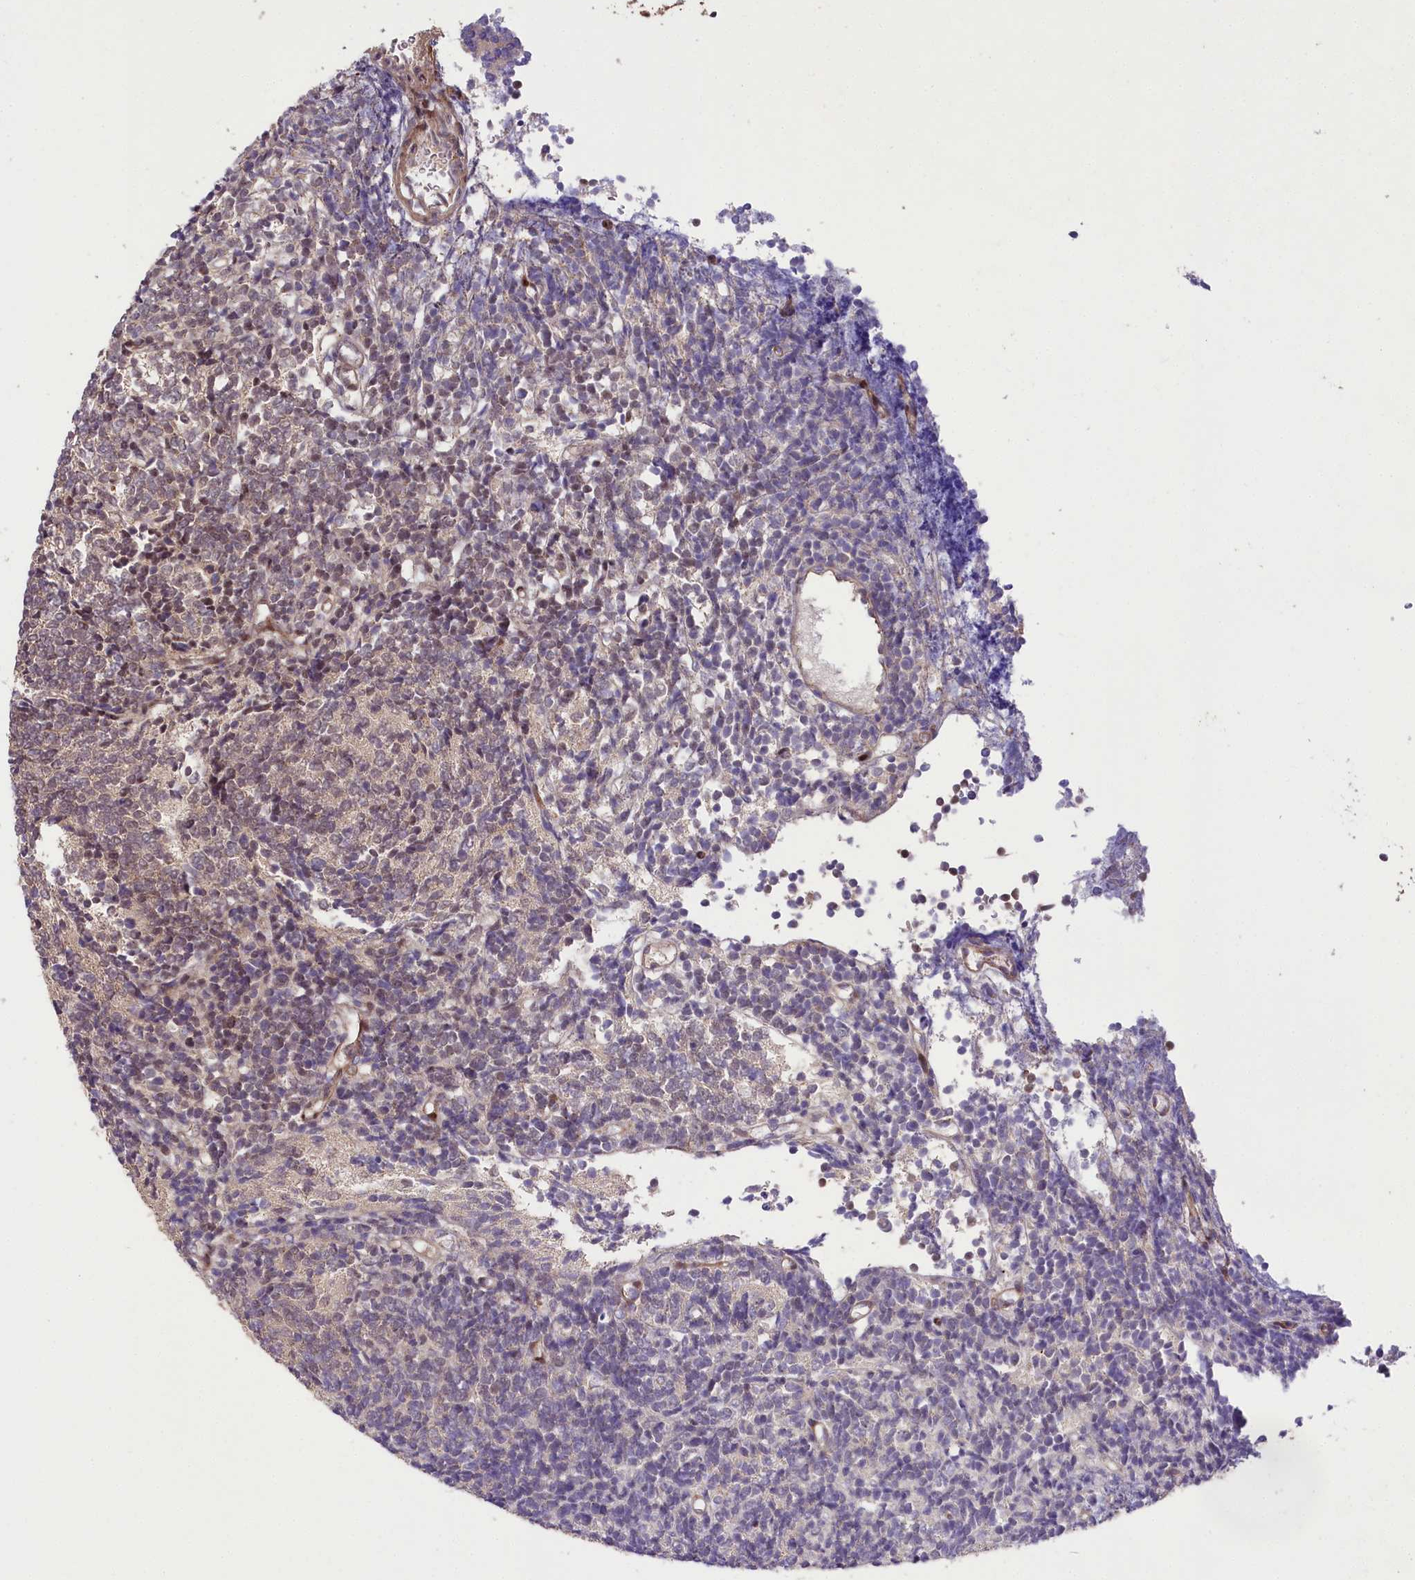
{"staining": {"intensity": "moderate", "quantity": "<25%", "location": "nuclear"}, "tissue": "glioma", "cell_type": "Tumor cells", "image_type": "cancer", "snomed": [{"axis": "morphology", "description": "Glioma, malignant, Low grade"}, {"axis": "topography", "description": "Brain"}], "caption": "Moderate nuclear protein positivity is present in approximately <25% of tumor cells in malignant glioma (low-grade).", "gene": "PHLDB1", "patient": {"sex": "female", "age": 1}}